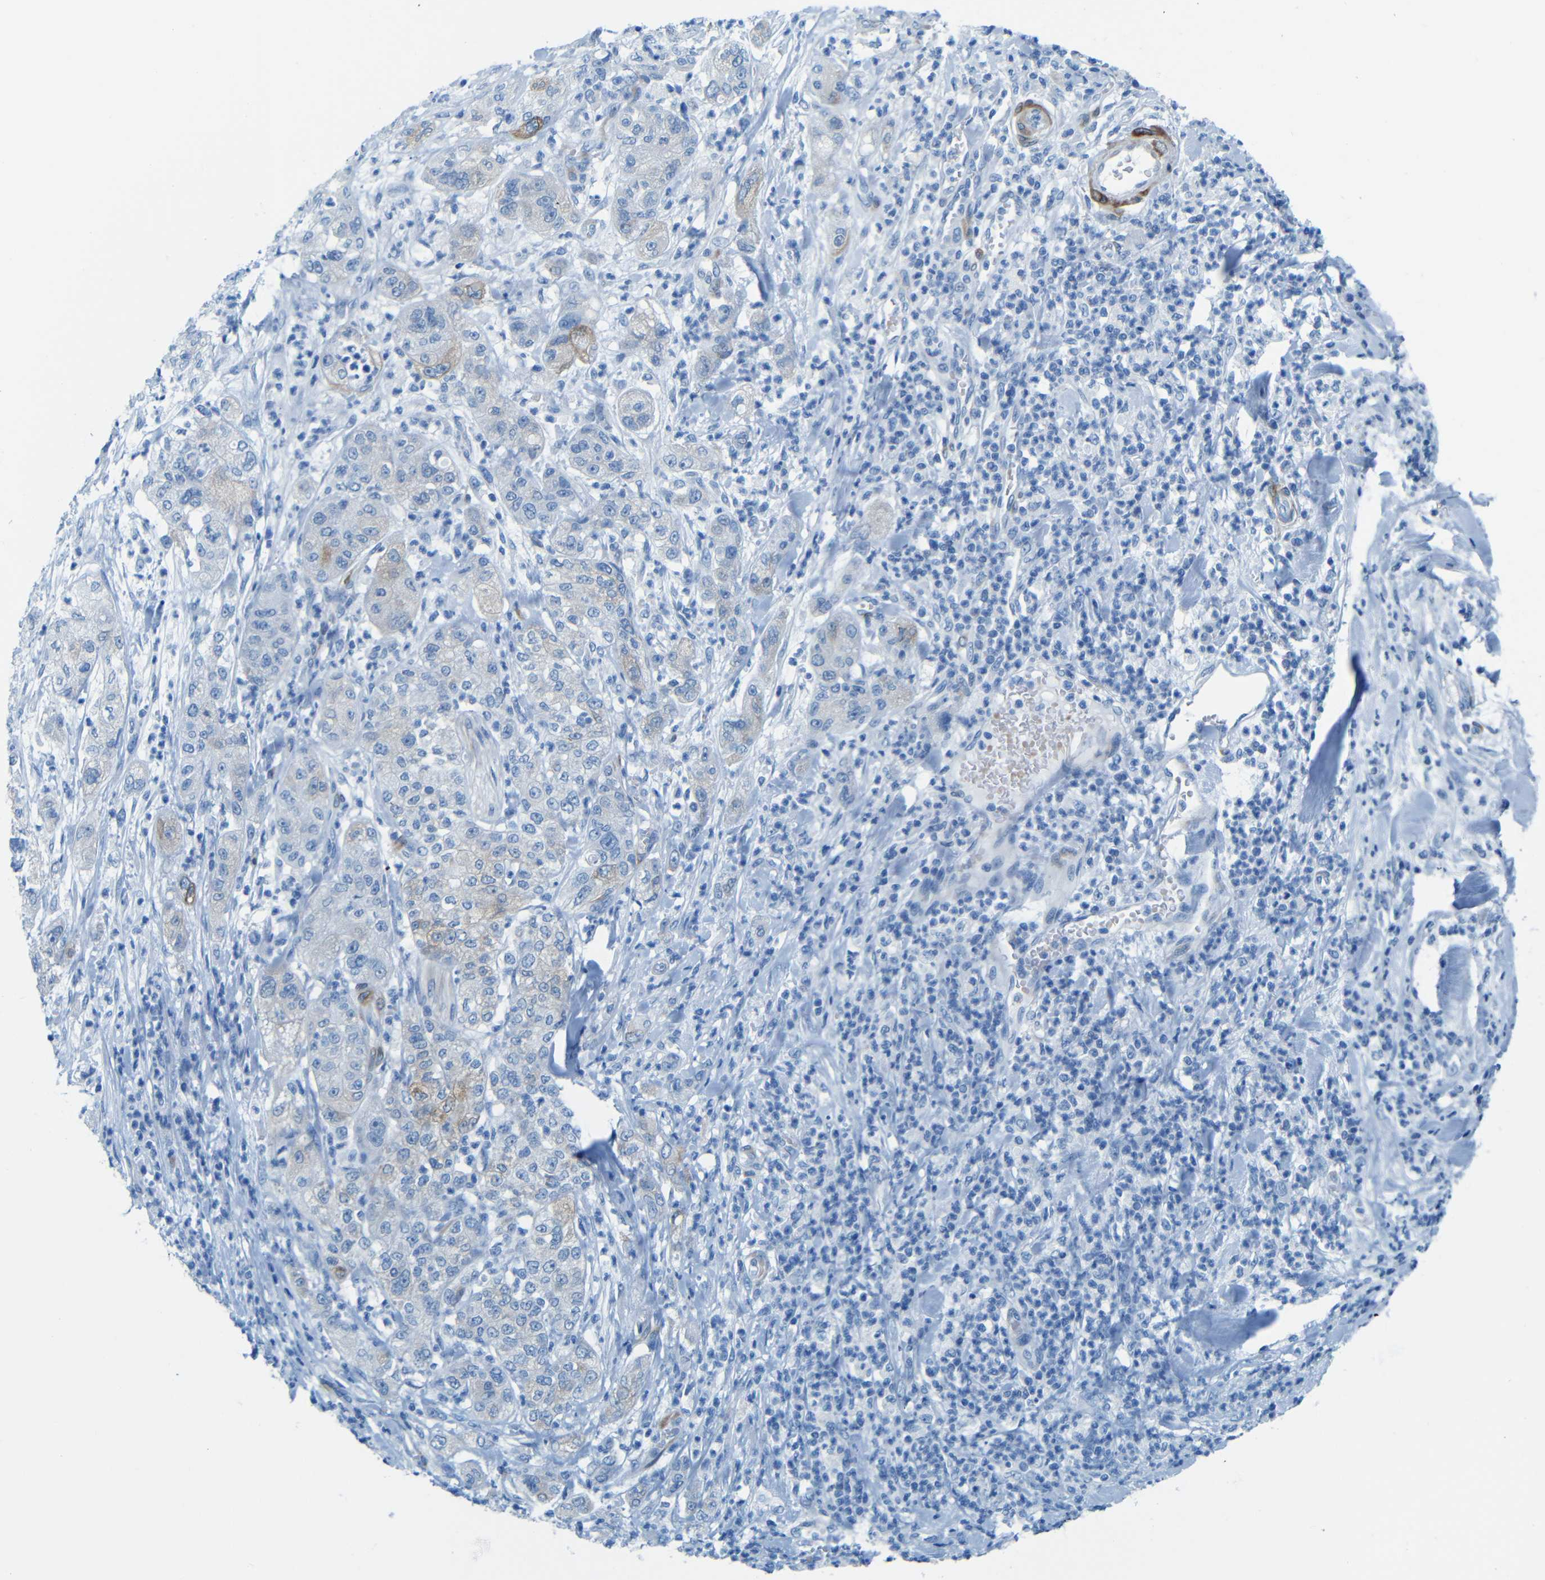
{"staining": {"intensity": "negative", "quantity": "none", "location": "none"}, "tissue": "pancreatic cancer", "cell_type": "Tumor cells", "image_type": "cancer", "snomed": [{"axis": "morphology", "description": "Adenocarcinoma, NOS"}, {"axis": "topography", "description": "Pancreas"}], "caption": "Immunohistochemistry image of pancreatic cancer stained for a protein (brown), which displays no positivity in tumor cells.", "gene": "MAP2", "patient": {"sex": "female", "age": 78}}